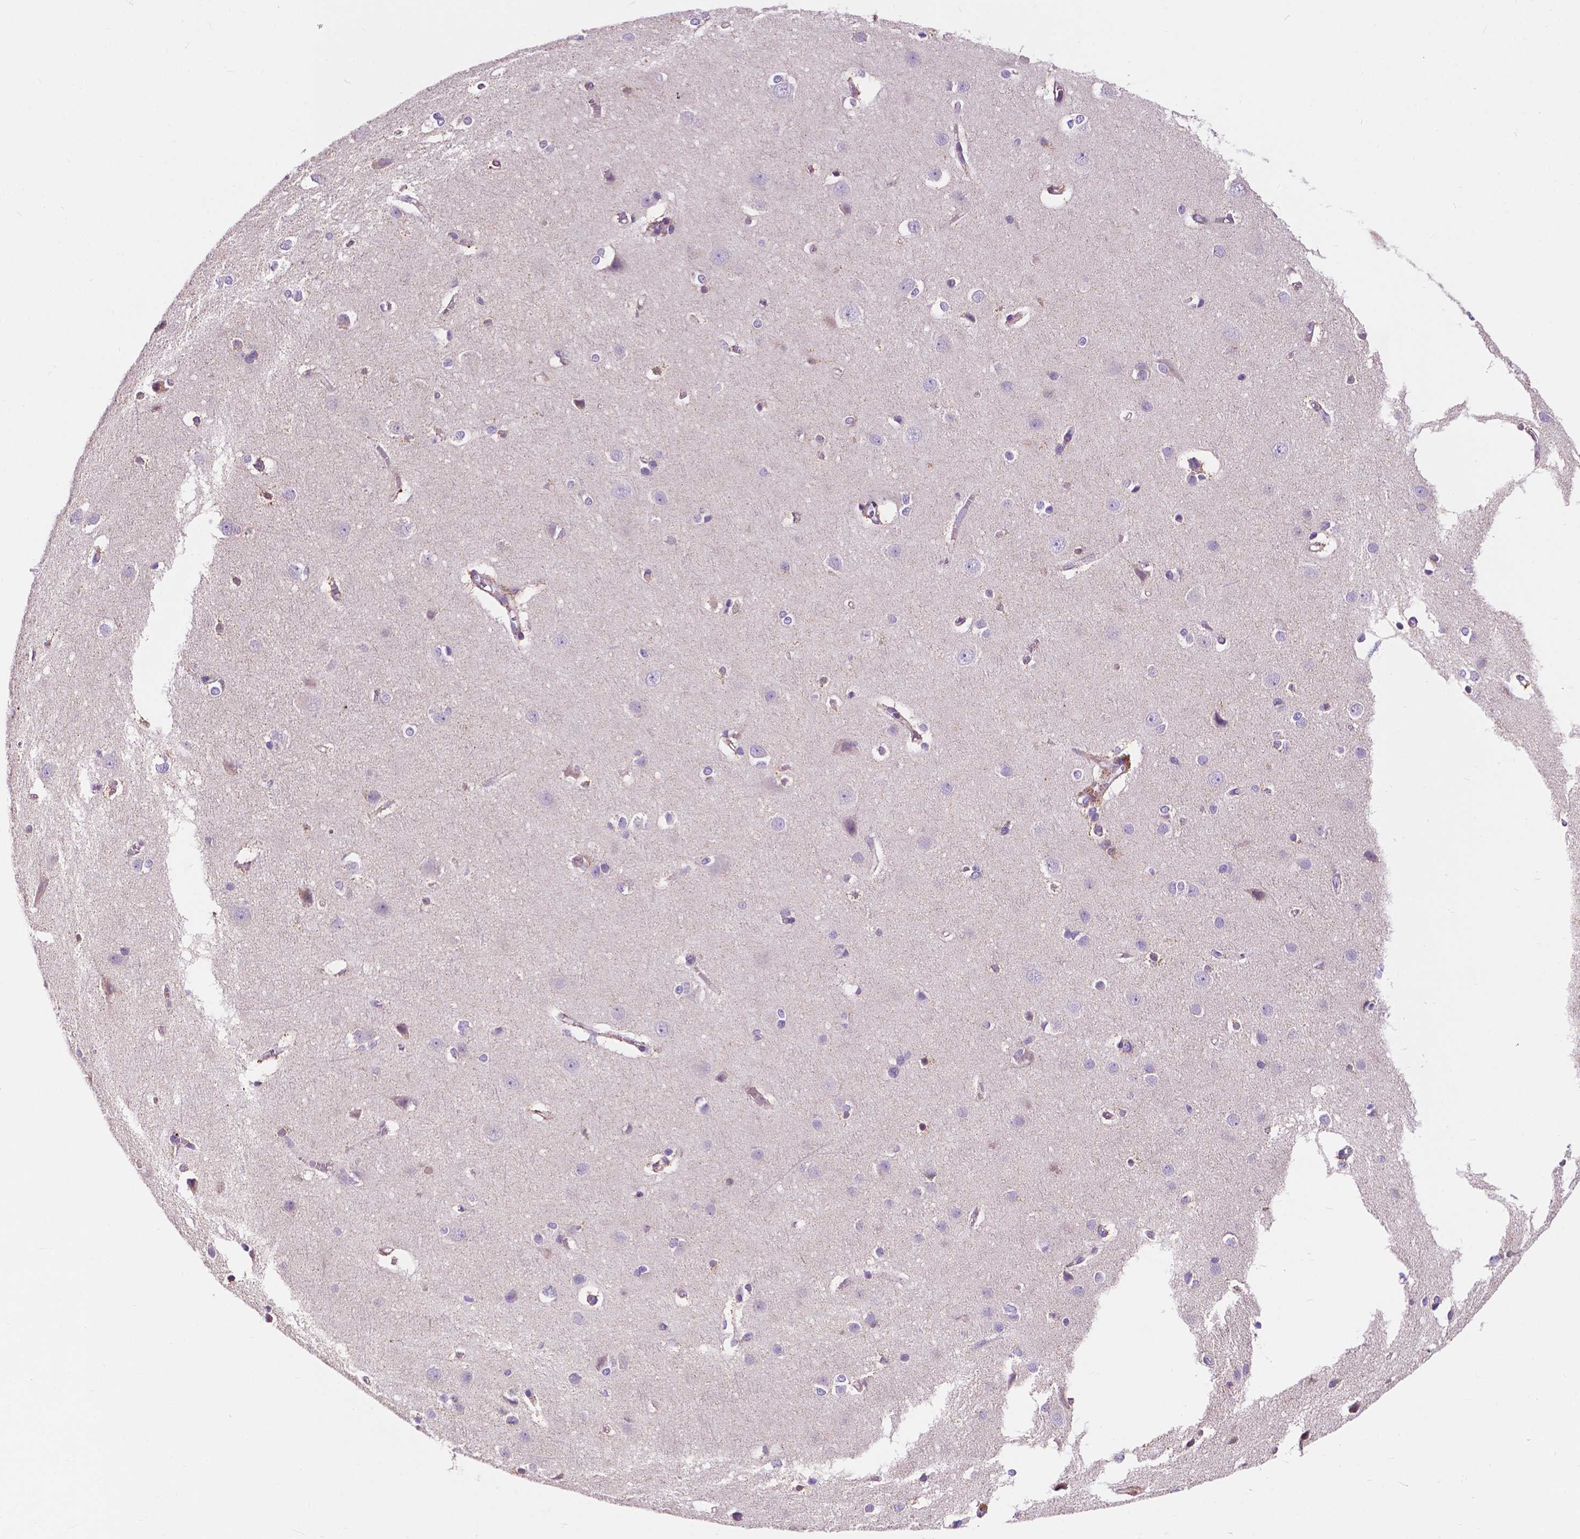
{"staining": {"intensity": "negative", "quantity": "none", "location": "none"}, "tissue": "cerebral cortex", "cell_type": "Endothelial cells", "image_type": "normal", "snomed": [{"axis": "morphology", "description": "Normal tissue, NOS"}, {"axis": "topography", "description": "Cerebral cortex"}], "caption": "Immunohistochemical staining of unremarkable human cerebral cortex shows no significant expression in endothelial cells.", "gene": "TRPV5", "patient": {"sex": "male", "age": 37}}